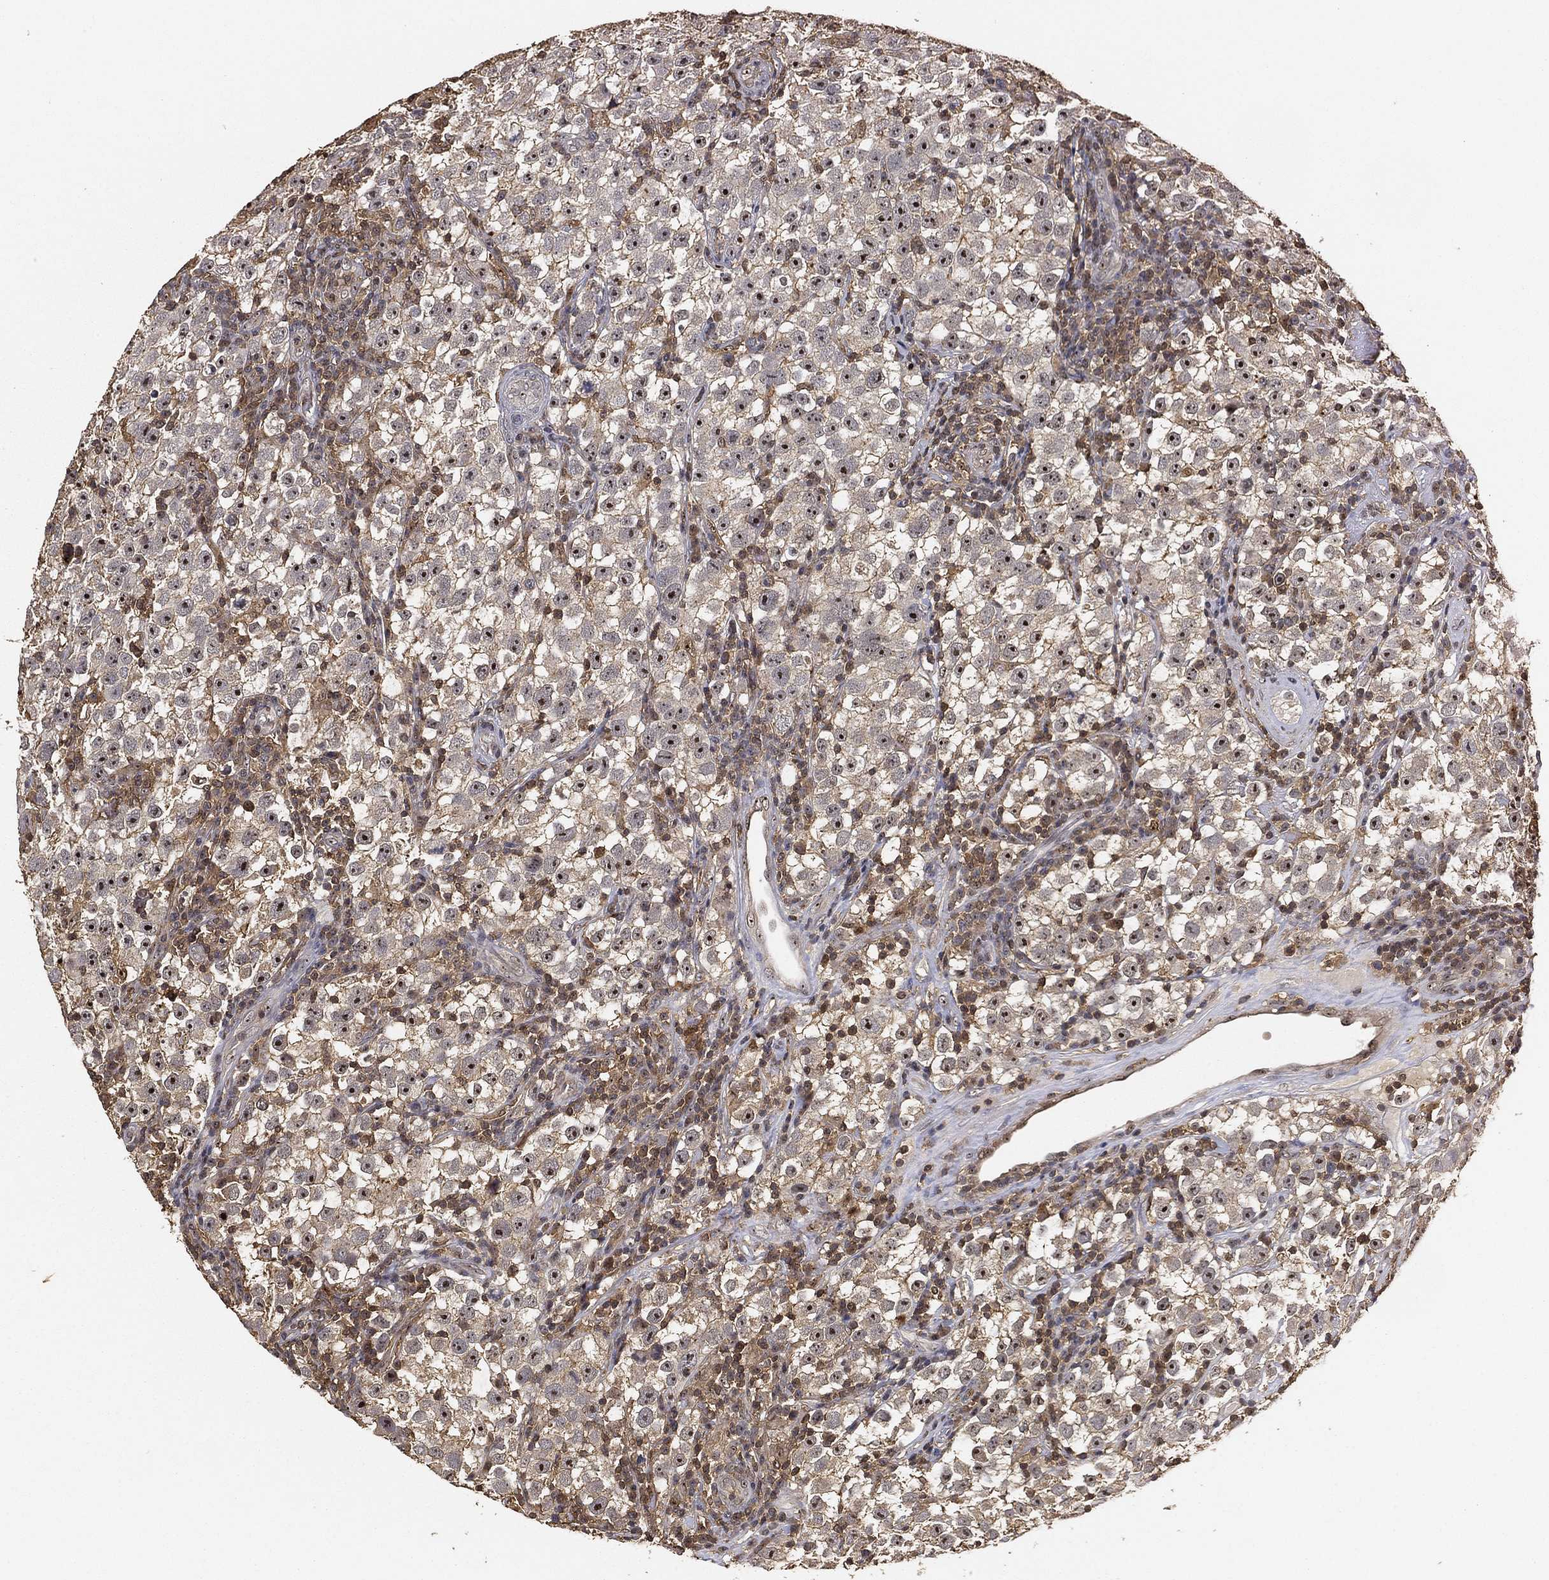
{"staining": {"intensity": "moderate", "quantity": "25%-75%", "location": "nuclear"}, "tissue": "testis cancer", "cell_type": "Tumor cells", "image_type": "cancer", "snomed": [{"axis": "morphology", "description": "Seminoma, NOS"}, {"axis": "topography", "description": "Testis"}], "caption": "Human seminoma (testis) stained with a brown dye shows moderate nuclear positive positivity in approximately 25%-75% of tumor cells.", "gene": "CRYL1", "patient": {"sex": "male", "age": 22}}